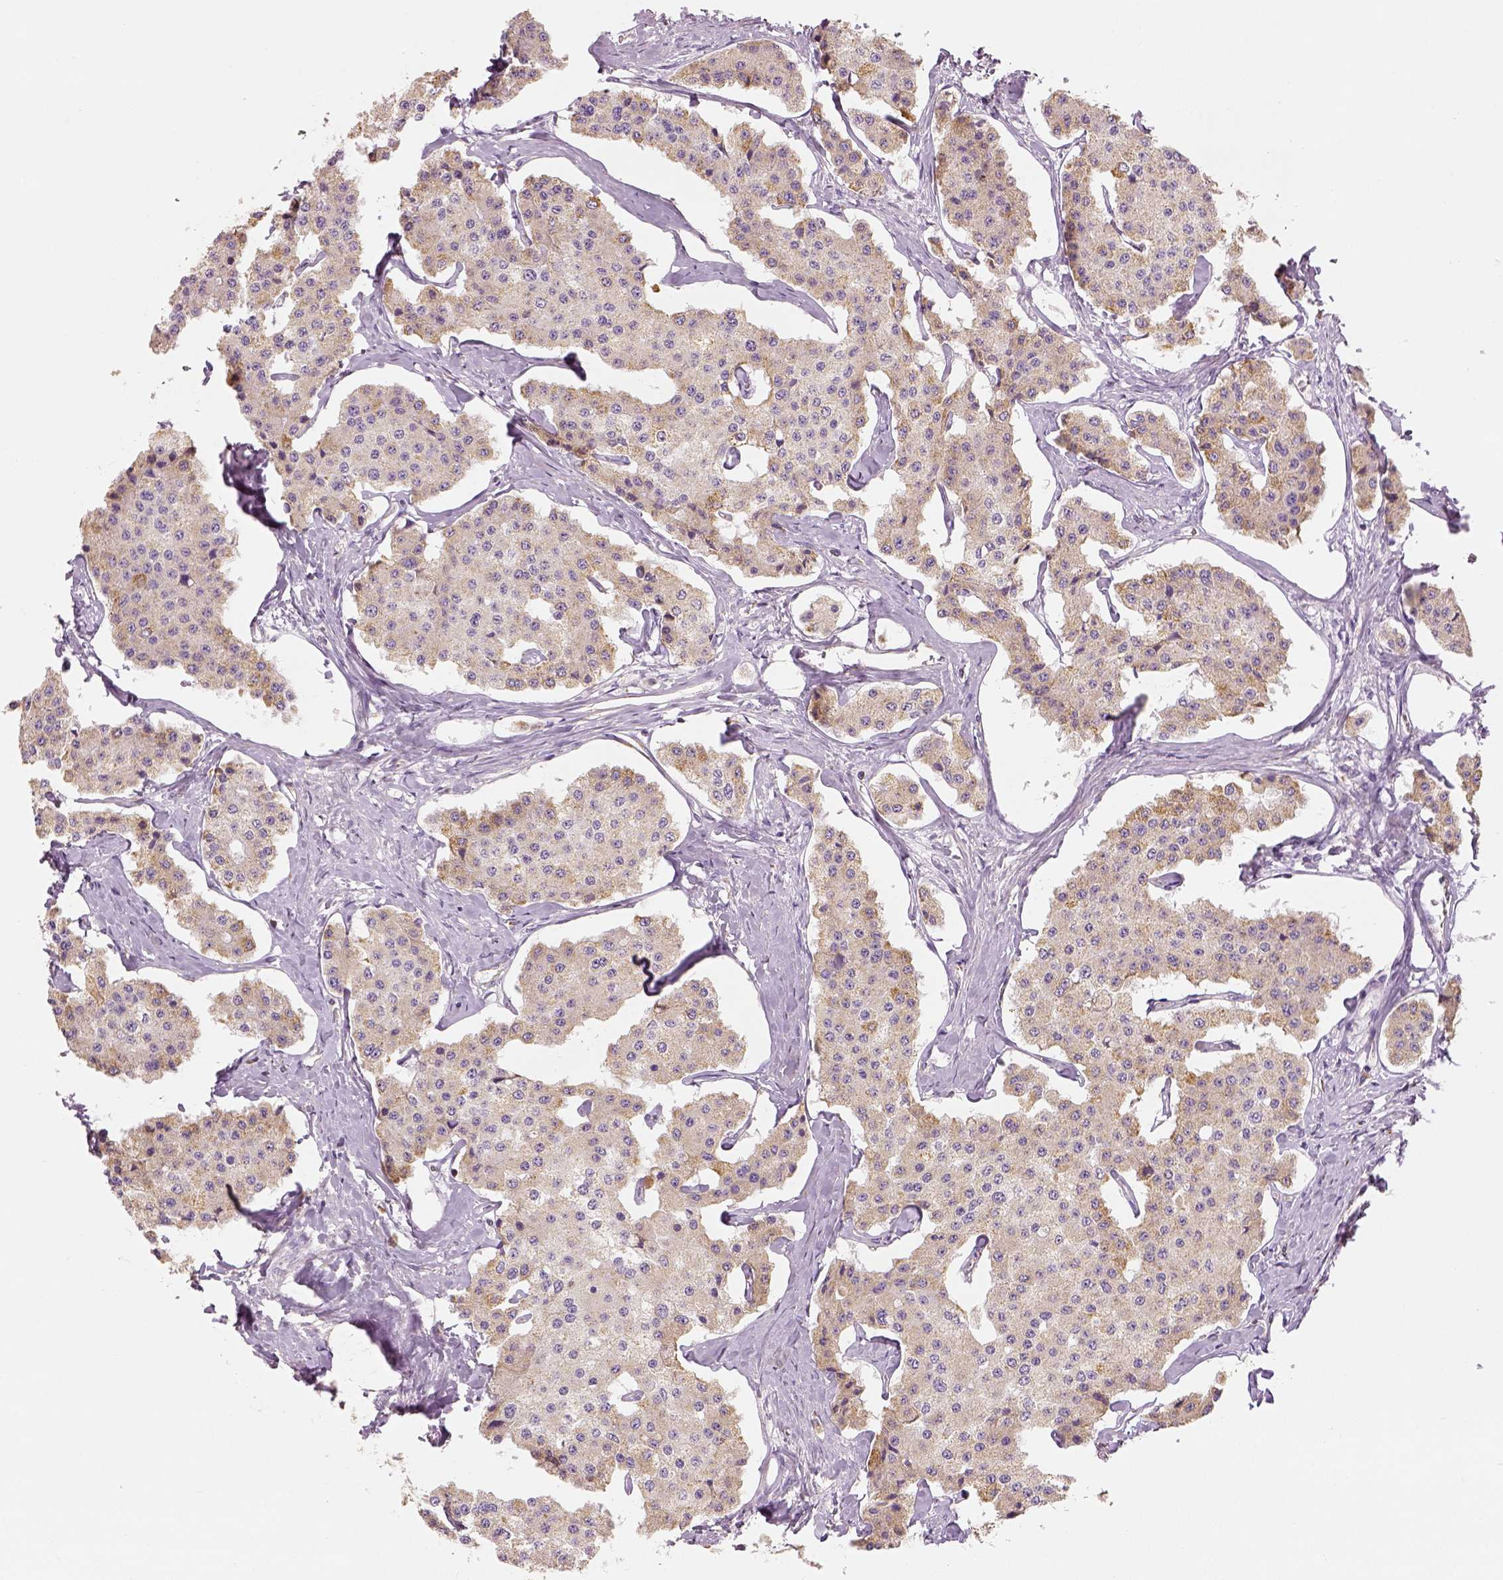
{"staining": {"intensity": "moderate", "quantity": "<25%", "location": "cytoplasmic/membranous"}, "tissue": "carcinoid", "cell_type": "Tumor cells", "image_type": "cancer", "snomed": [{"axis": "morphology", "description": "Carcinoid, malignant, NOS"}, {"axis": "topography", "description": "Small intestine"}], "caption": "A histopathology image of carcinoid stained for a protein shows moderate cytoplasmic/membranous brown staining in tumor cells.", "gene": "PGAM5", "patient": {"sex": "female", "age": 65}}